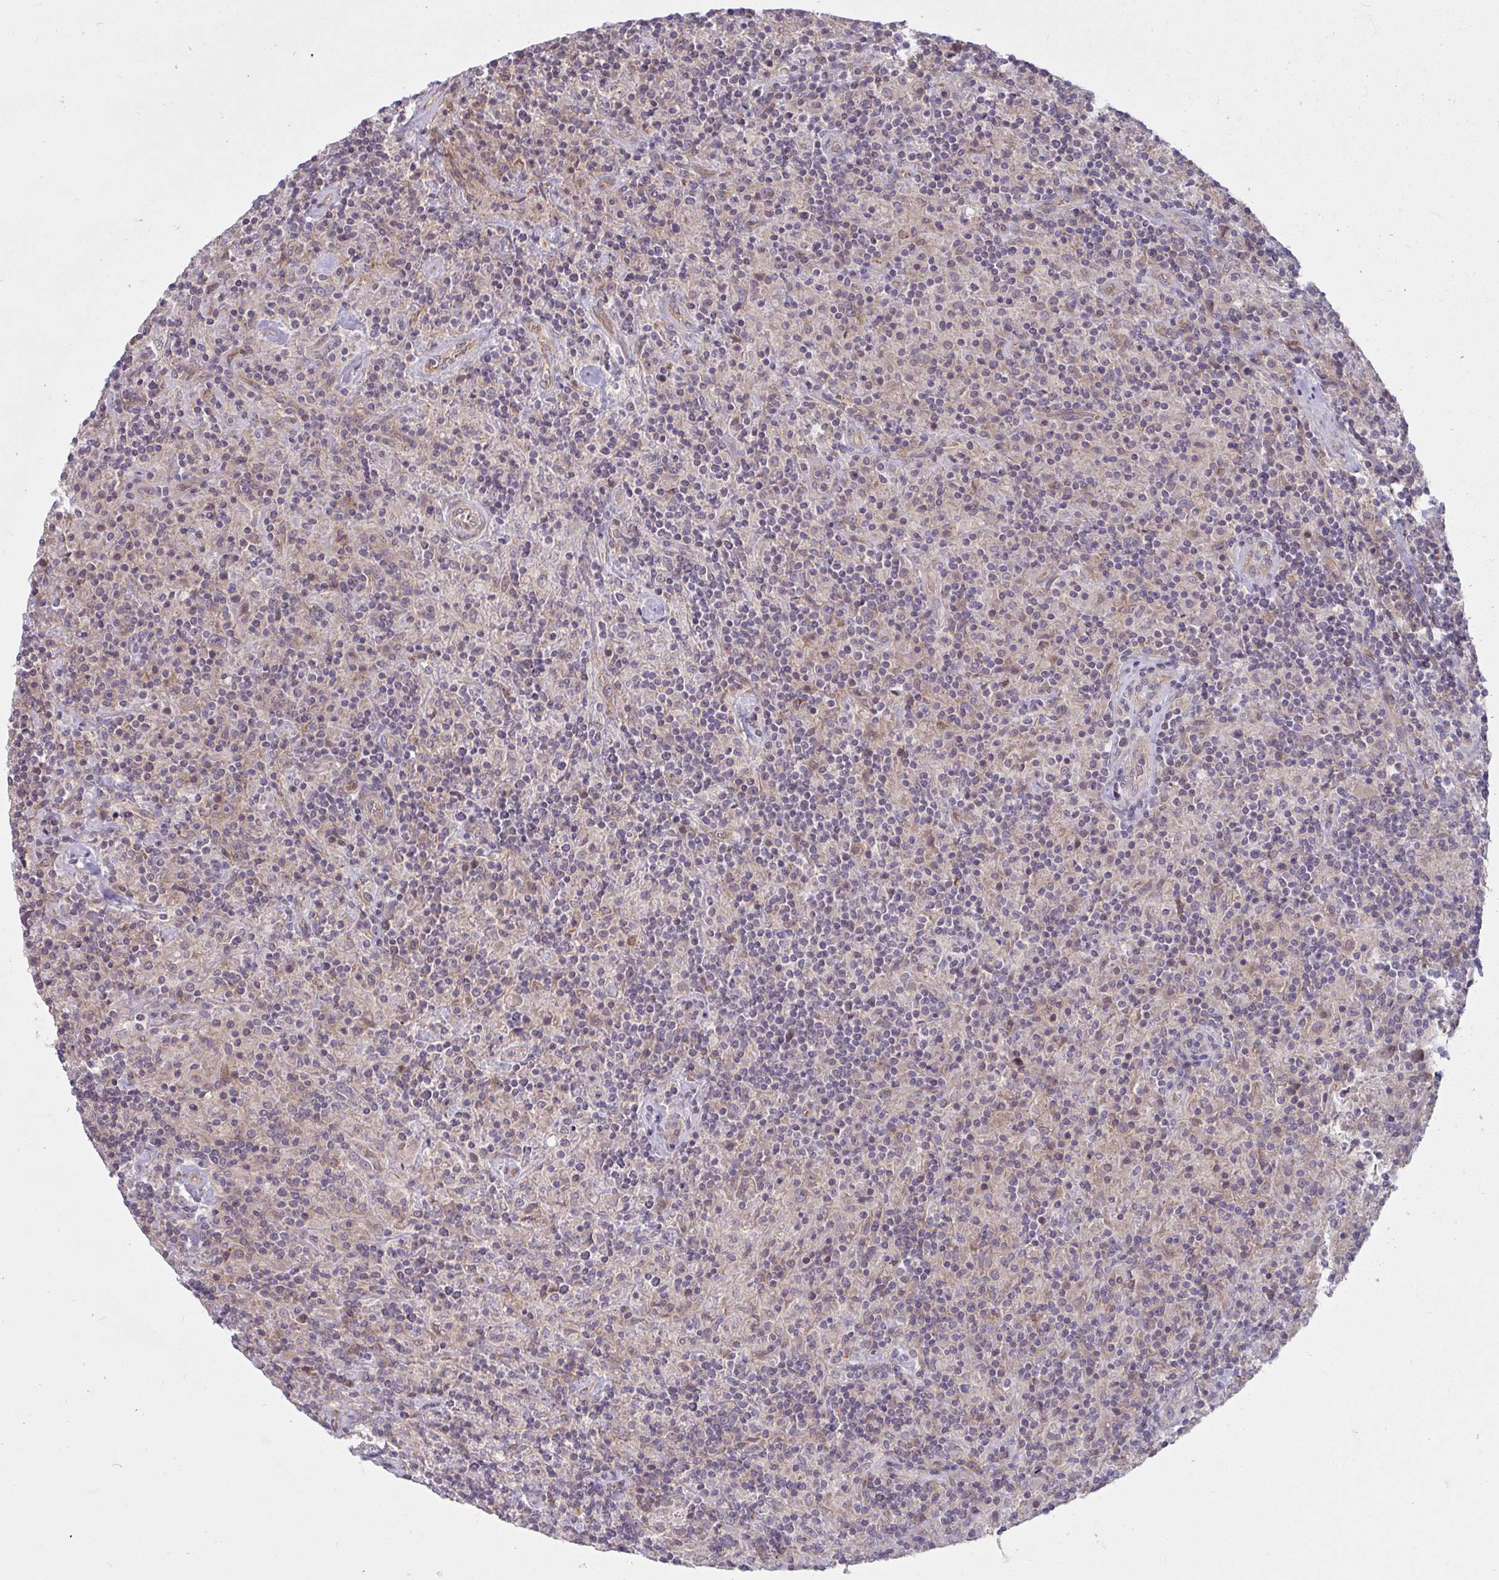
{"staining": {"intensity": "moderate", "quantity": ">75%", "location": "cytoplasmic/membranous"}, "tissue": "lymphoma", "cell_type": "Tumor cells", "image_type": "cancer", "snomed": [{"axis": "morphology", "description": "Hodgkin's disease, NOS"}, {"axis": "topography", "description": "Lymph node"}], "caption": "Protein staining of Hodgkin's disease tissue reveals moderate cytoplasmic/membranous expression in about >75% of tumor cells.", "gene": "CASP9", "patient": {"sex": "male", "age": 70}}